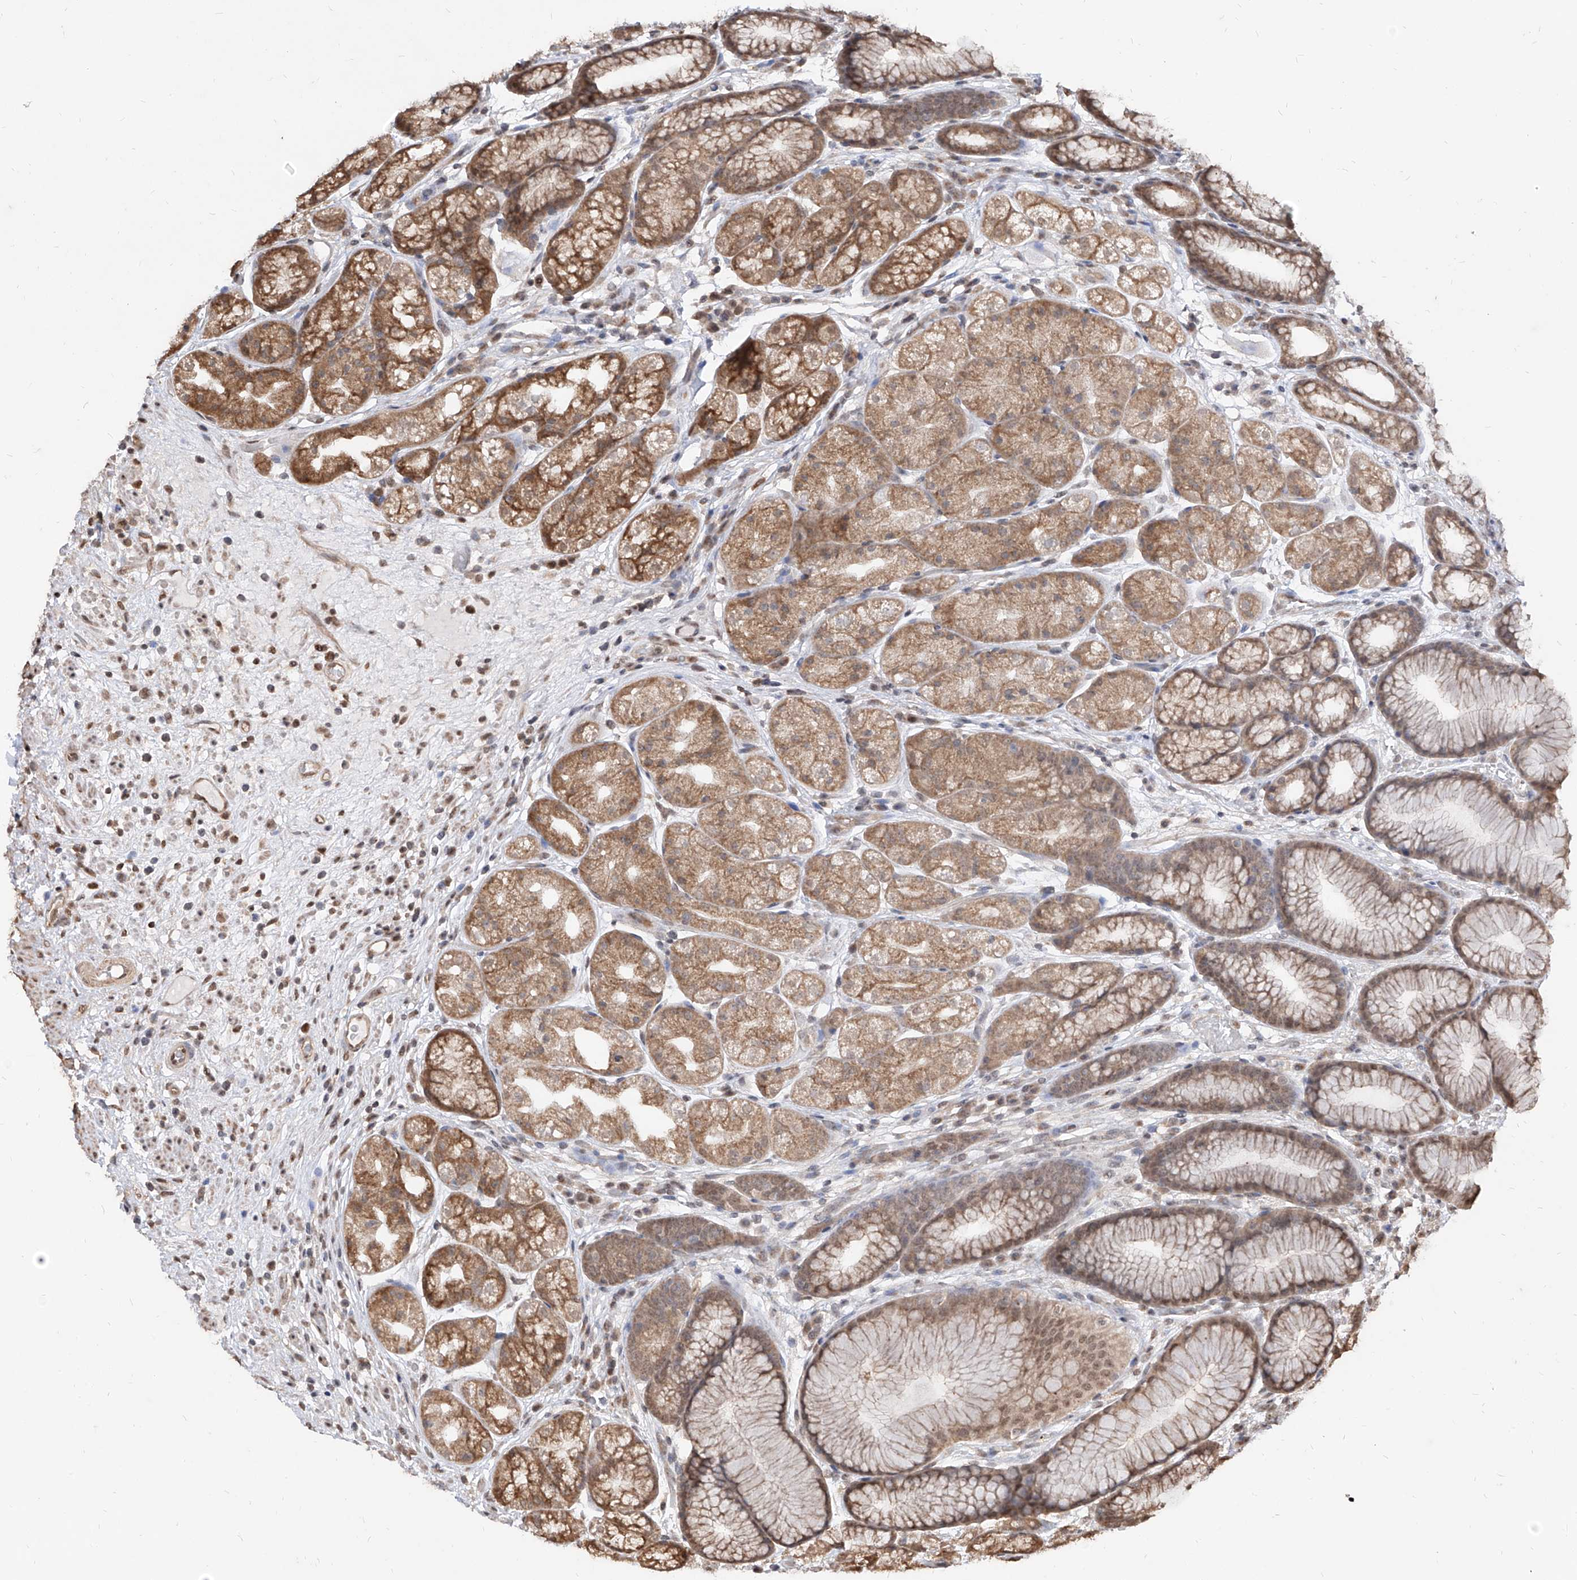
{"staining": {"intensity": "moderate", "quantity": ">75%", "location": "cytoplasmic/membranous"}, "tissue": "stomach", "cell_type": "Glandular cells", "image_type": "normal", "snomed": [{"axis": "morphology", "description": "Normal tissue, NOS"}, {"axis": "topography", "description": "Stomach"}], "caption": "Moderate cytoplasmic/membranous expression is present in about >75% of glandular cells in benign stomach. (brown staining indicates protein expression, while blue staining denotes nuclei).", "gene": "C8orf82", "patient": {"sex": "male", "age": 57}}